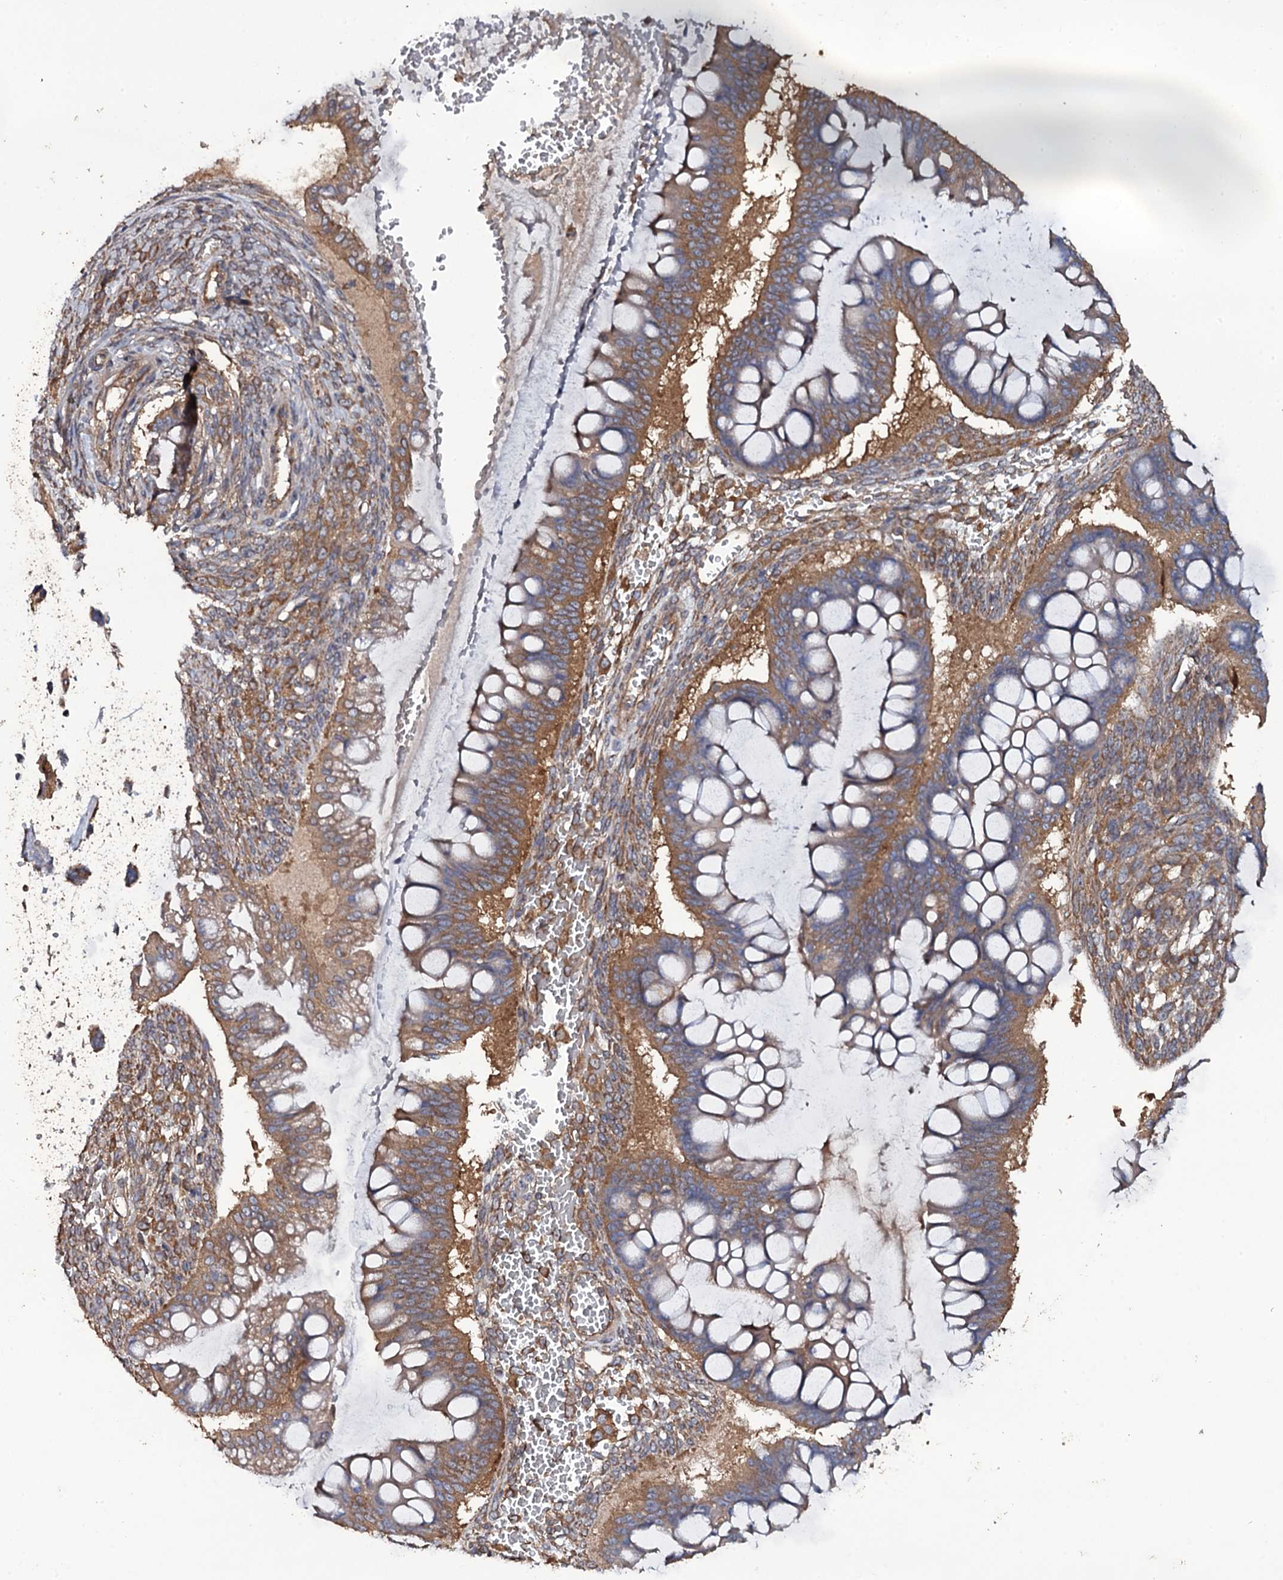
{"staining": {"intensity": "moderate", "quantity": ">75%", "location": "cytoplasmic/membranous"}, "tissue": "ovarian cancer", "cell_type": "Tumor cells", "image_type": "cancer", "snomed": [{"axis": "morphology", "description": "Cystadenocarcinoma, mucinous, NOS"}, {"axis": "topography", "description": "Ovary"}], "caption": "A micrograph of human mucinous cystadenocarcinoma (ovarian) stained for a protein exhibits moderate cytoplasmic/membranous brown staining in tumor cells.", "gene": "TTC23", "patient": {"sex": "female", "age": 73}}